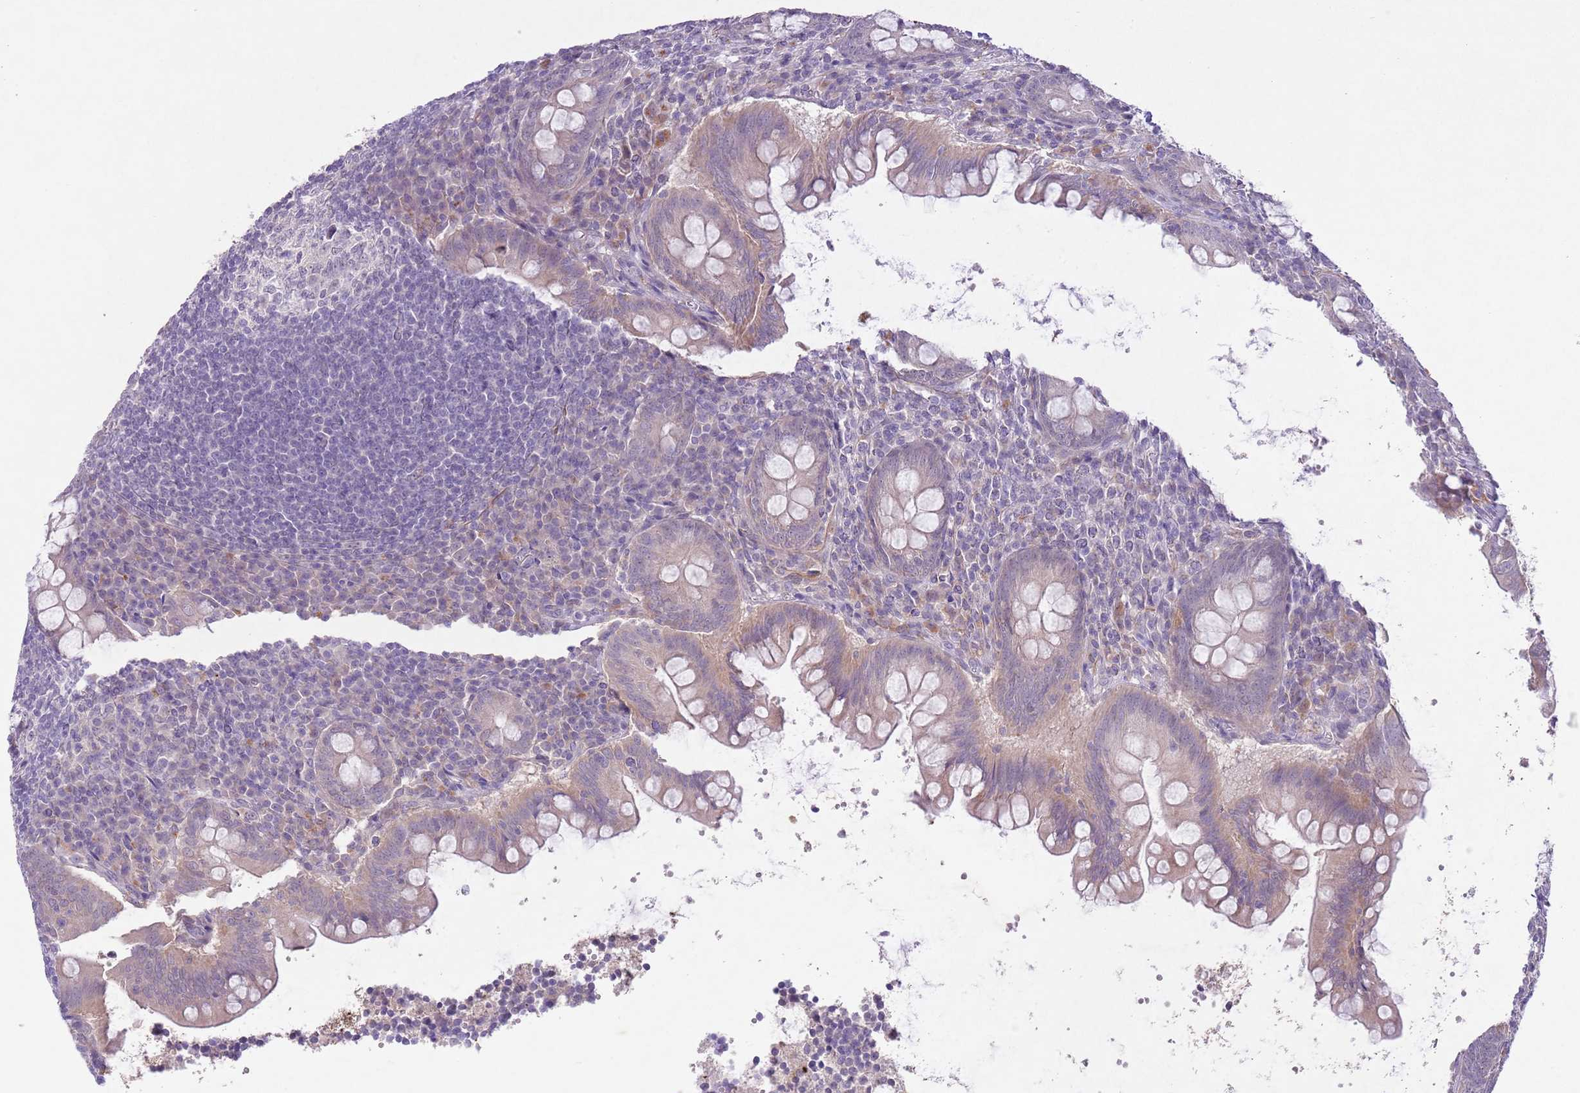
{"staining": {"intensity": "weak", "quantity": "<25%", "location": "cytoplasmic/membranous"}, "tissue": "appendix", "cell_type": "Glandular cells", "image_type": "normal", "snomed": [{"axis": "morphology", "description": "Normal tissue, NOS"}, {"axis": "topography", "description": "Appendix"}], "caption": "Benign appendix was stained to show a protein in brown. There is no significant expression in glandular cells. Nuclei are stained in blue.", "gene": "CCNI", "patient": {"sex": "female", "age": 33}}